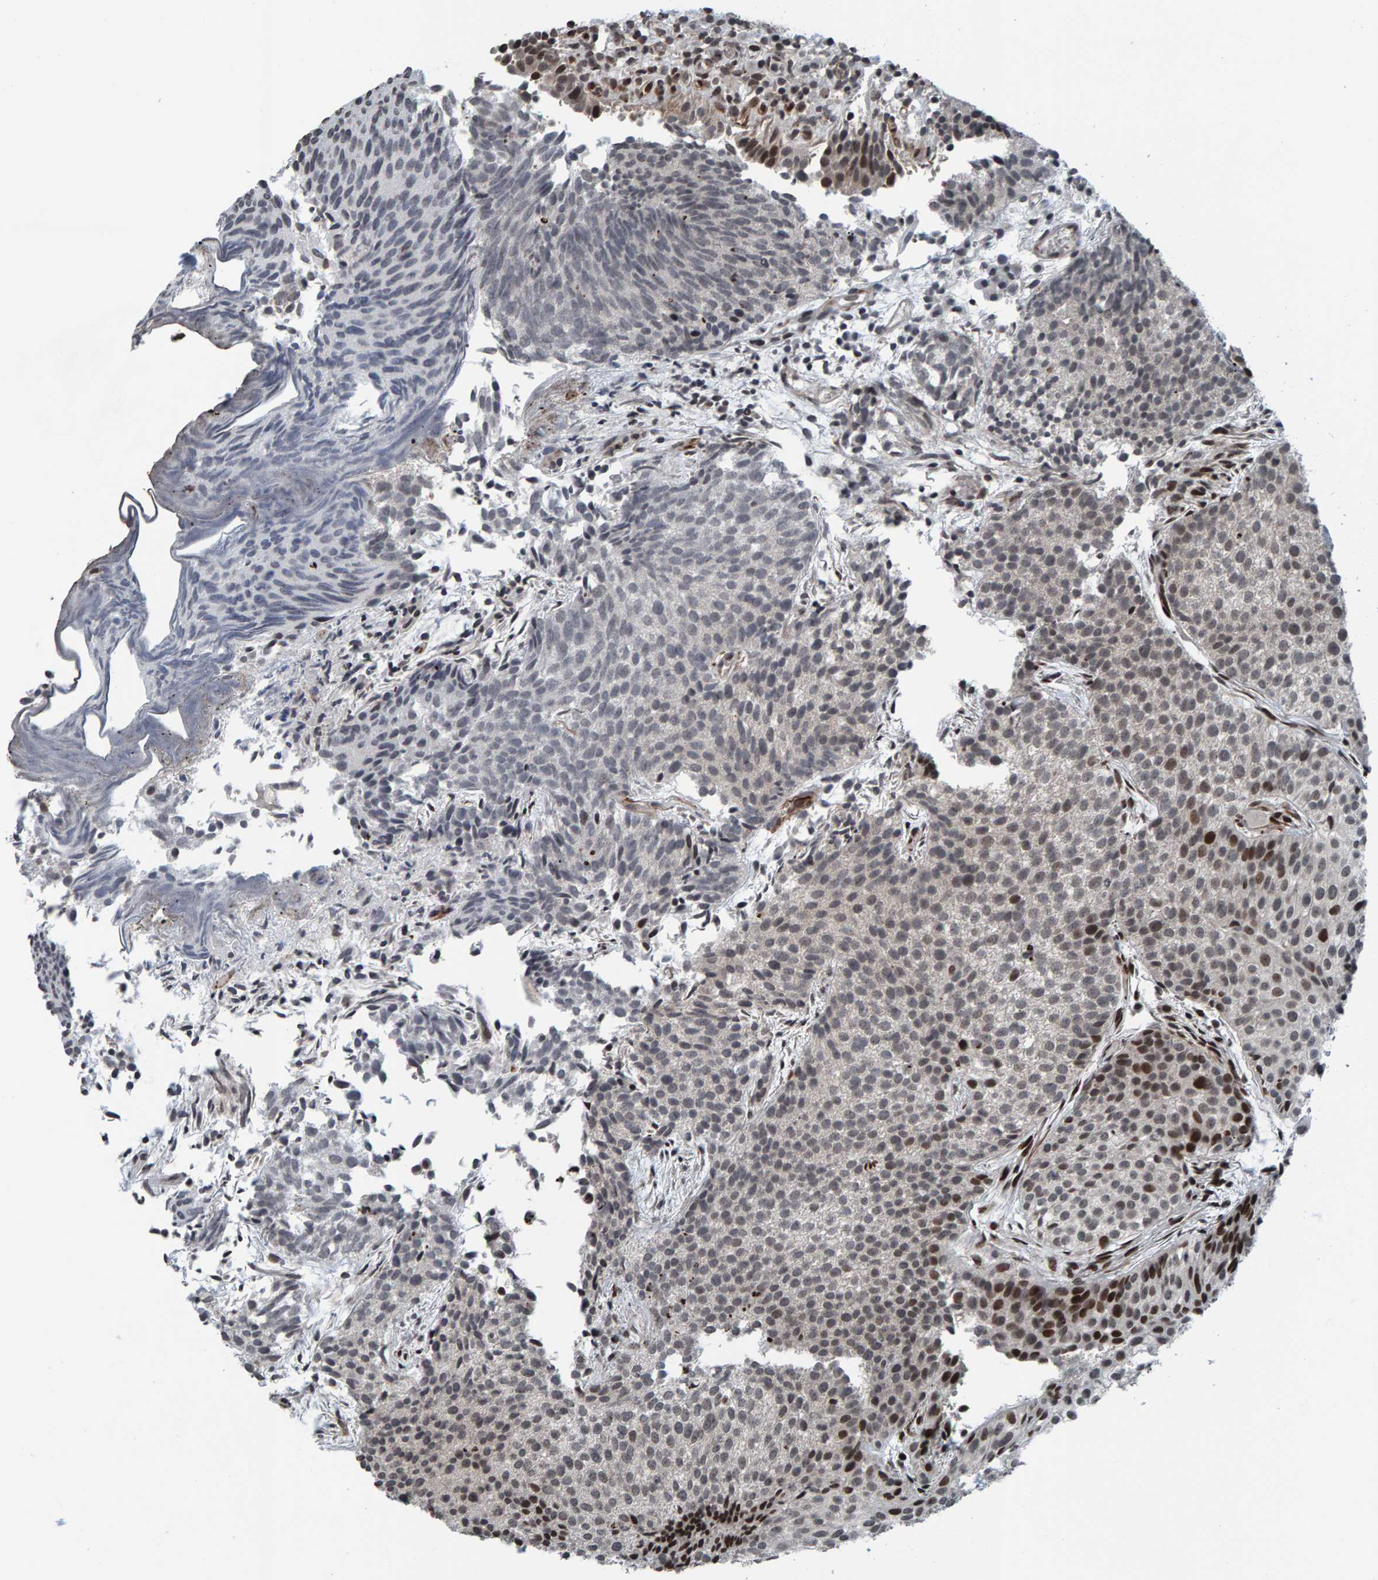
{"staining": {"intensity": "moderate", "quantity": "<25%", "location": "nuclear"}, "tissue": "urothelial cancer", "cell_type": "Tumor cells", "image_type": "cancer", "snomed": [{"axis": "morphology", "description": "Urothelial carcinoma, Low grade"}, {"axis": "topography", "description": "Urinary bladder"}], "caption": "Urothelial carcinoma (low-grade) stained for a protein reveals moderate nuclear positivity in tumor cells. (DAB (3,3'-diaminobenzidine) IHC with brightfield microscopy, high magnification).", "gene": "ZNF366", "patient": {"sex": "male", "age": 86}}